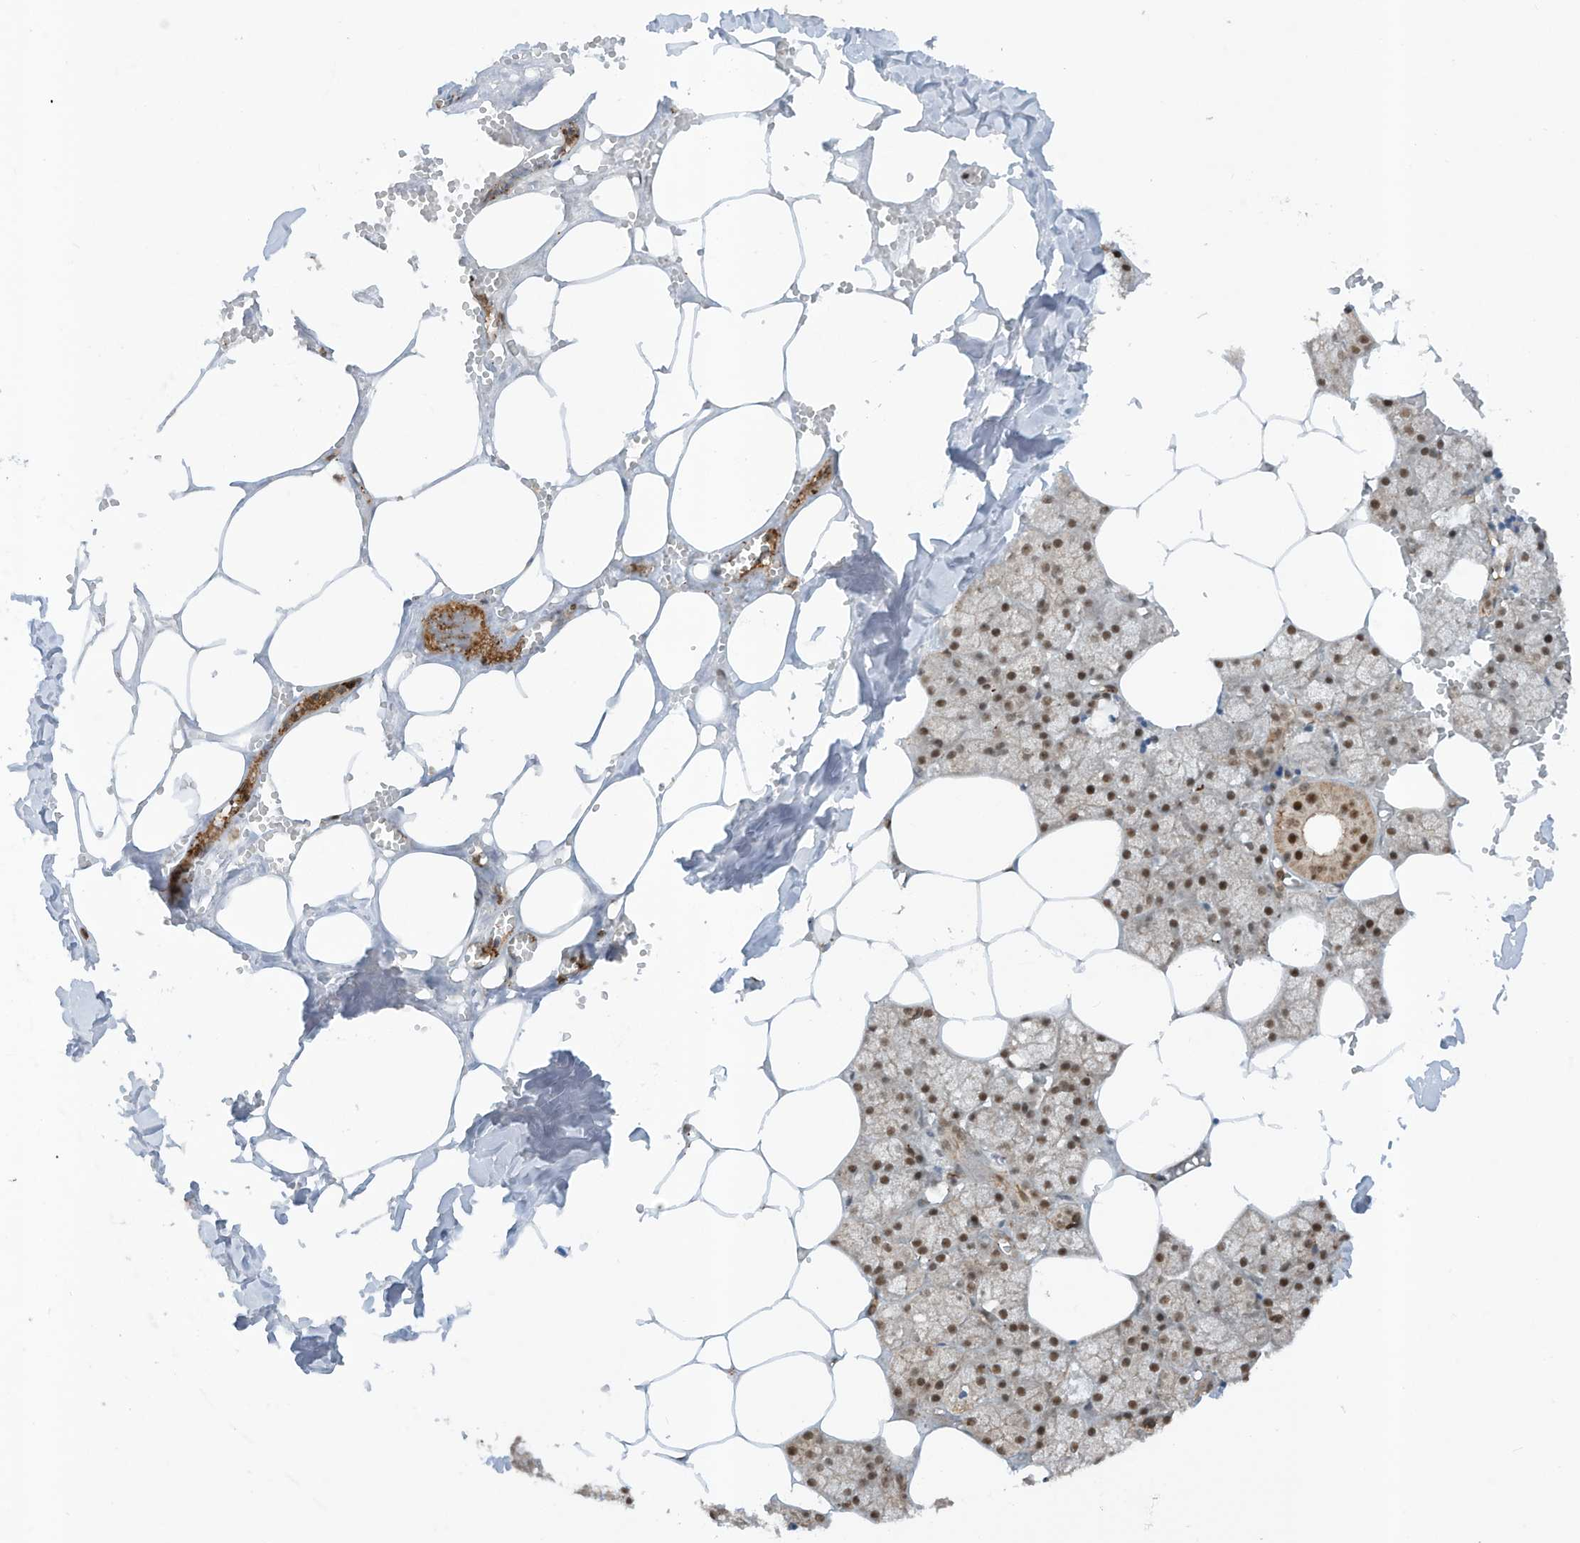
{"staining": {"intensity": "moderate", "quantity": ">75%", "location": "nuclear"}, "tissue": "salivary gland", "cell_type": "Glandular cells", "image_type": "normal", "snomed": [{"axis": "morphology", "description": "Normal tissue, NOS"}, {"axis": "topography", "description": "Salivary gland"}], "caption": "The image displays staining of benign salivary gland, revealing moderate nuclear protein expression (brown color) within glandular cells.", "gene": "REPIN1", "patient": {"sex": "male", "age": 62}}